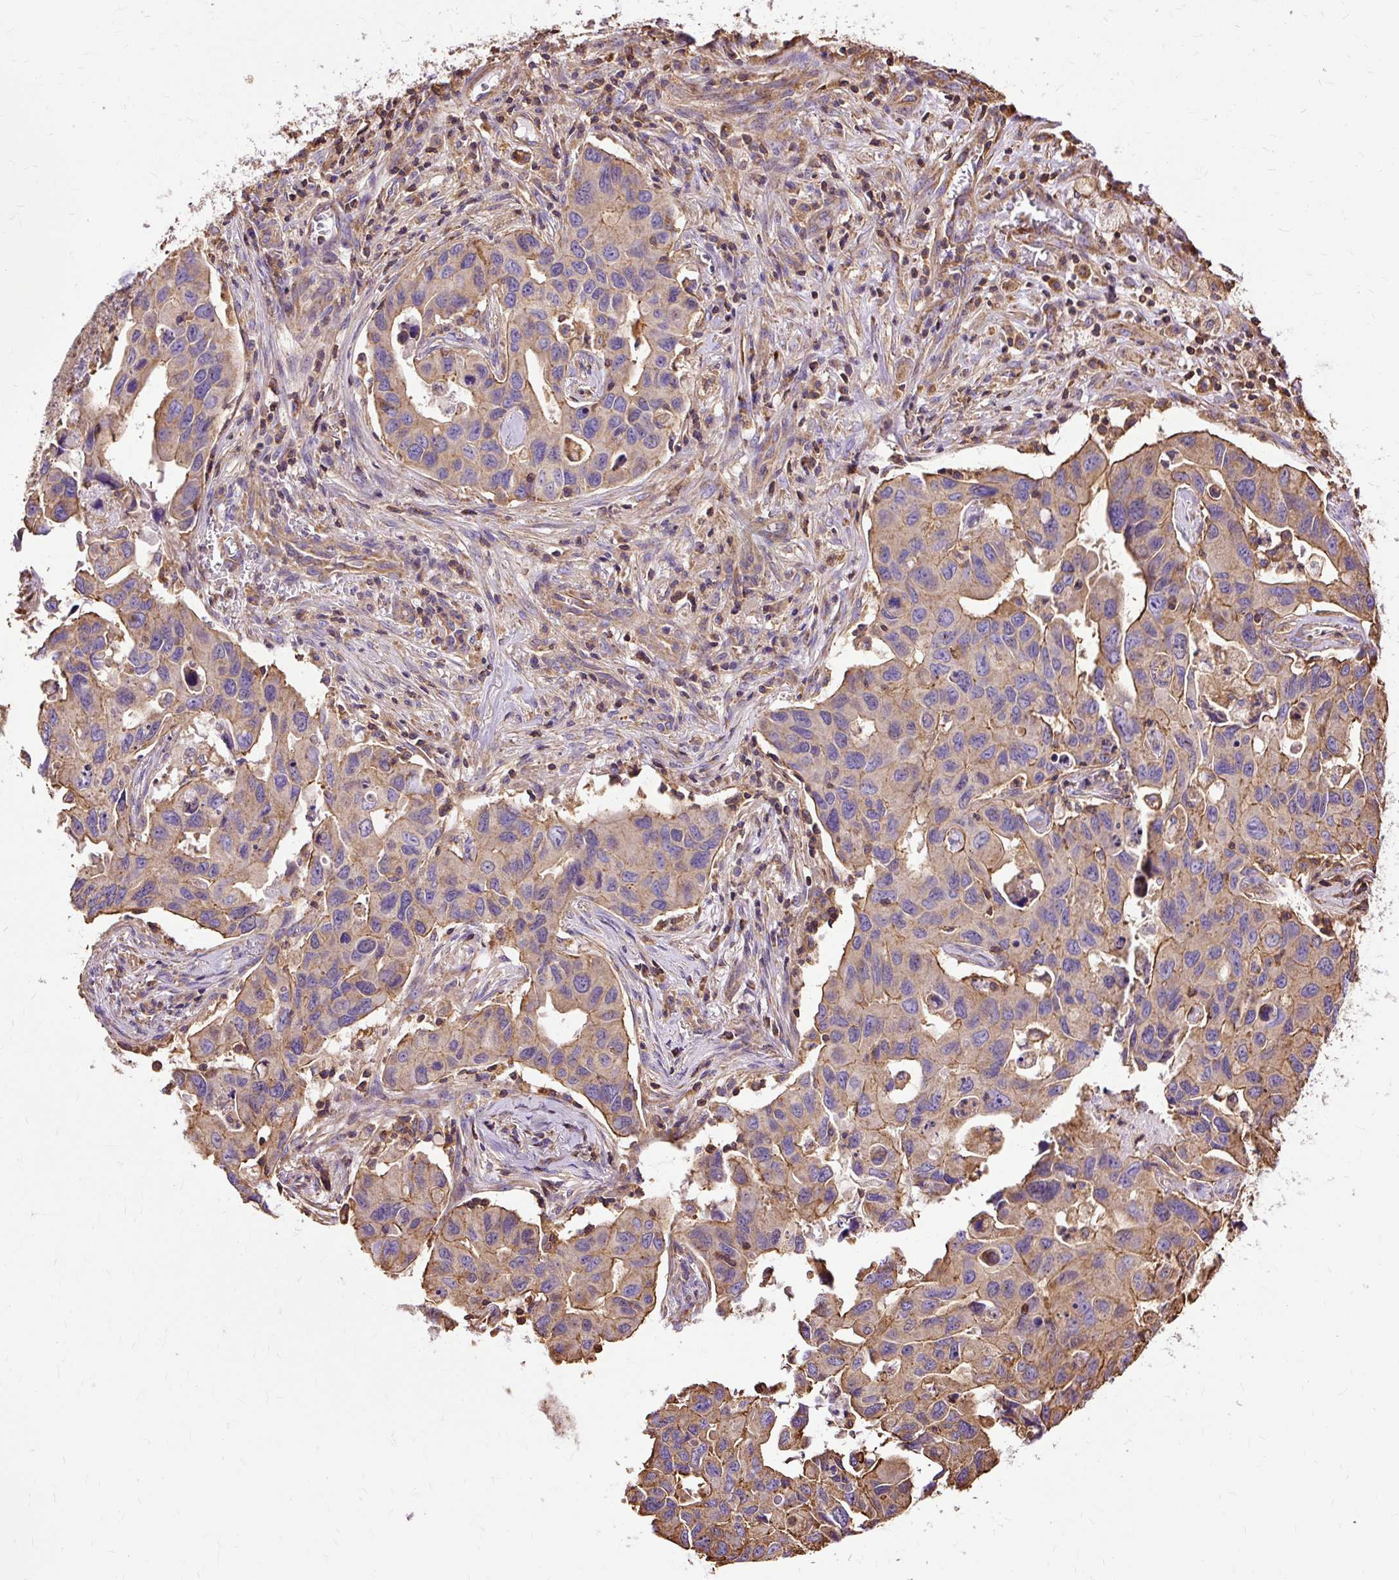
{"staining": {"intensity": "weak", "quantity": "25%-75%", "location": "cytoplasmic/membranous"}, "tissue": "lung cancer", "cell_type": "Tumor cells", "image_type": "cancer", "snomed": [{"axis": "morphology", "description": "Adenocarcinoma, NOS"}, {"axis": "topography", "description": "Lung"}], "caption": "DAB immunohistochemical staining of adenocarcinoma (lung) demonstrates weak cytoplasmic/membranous protein expression in about 25%-75% of tumor cells. (DAB = brown stain, brightfield microscopy at high magnification).", "gene": "KLHL11", "patient": {"sex": "male", "age": 64}}